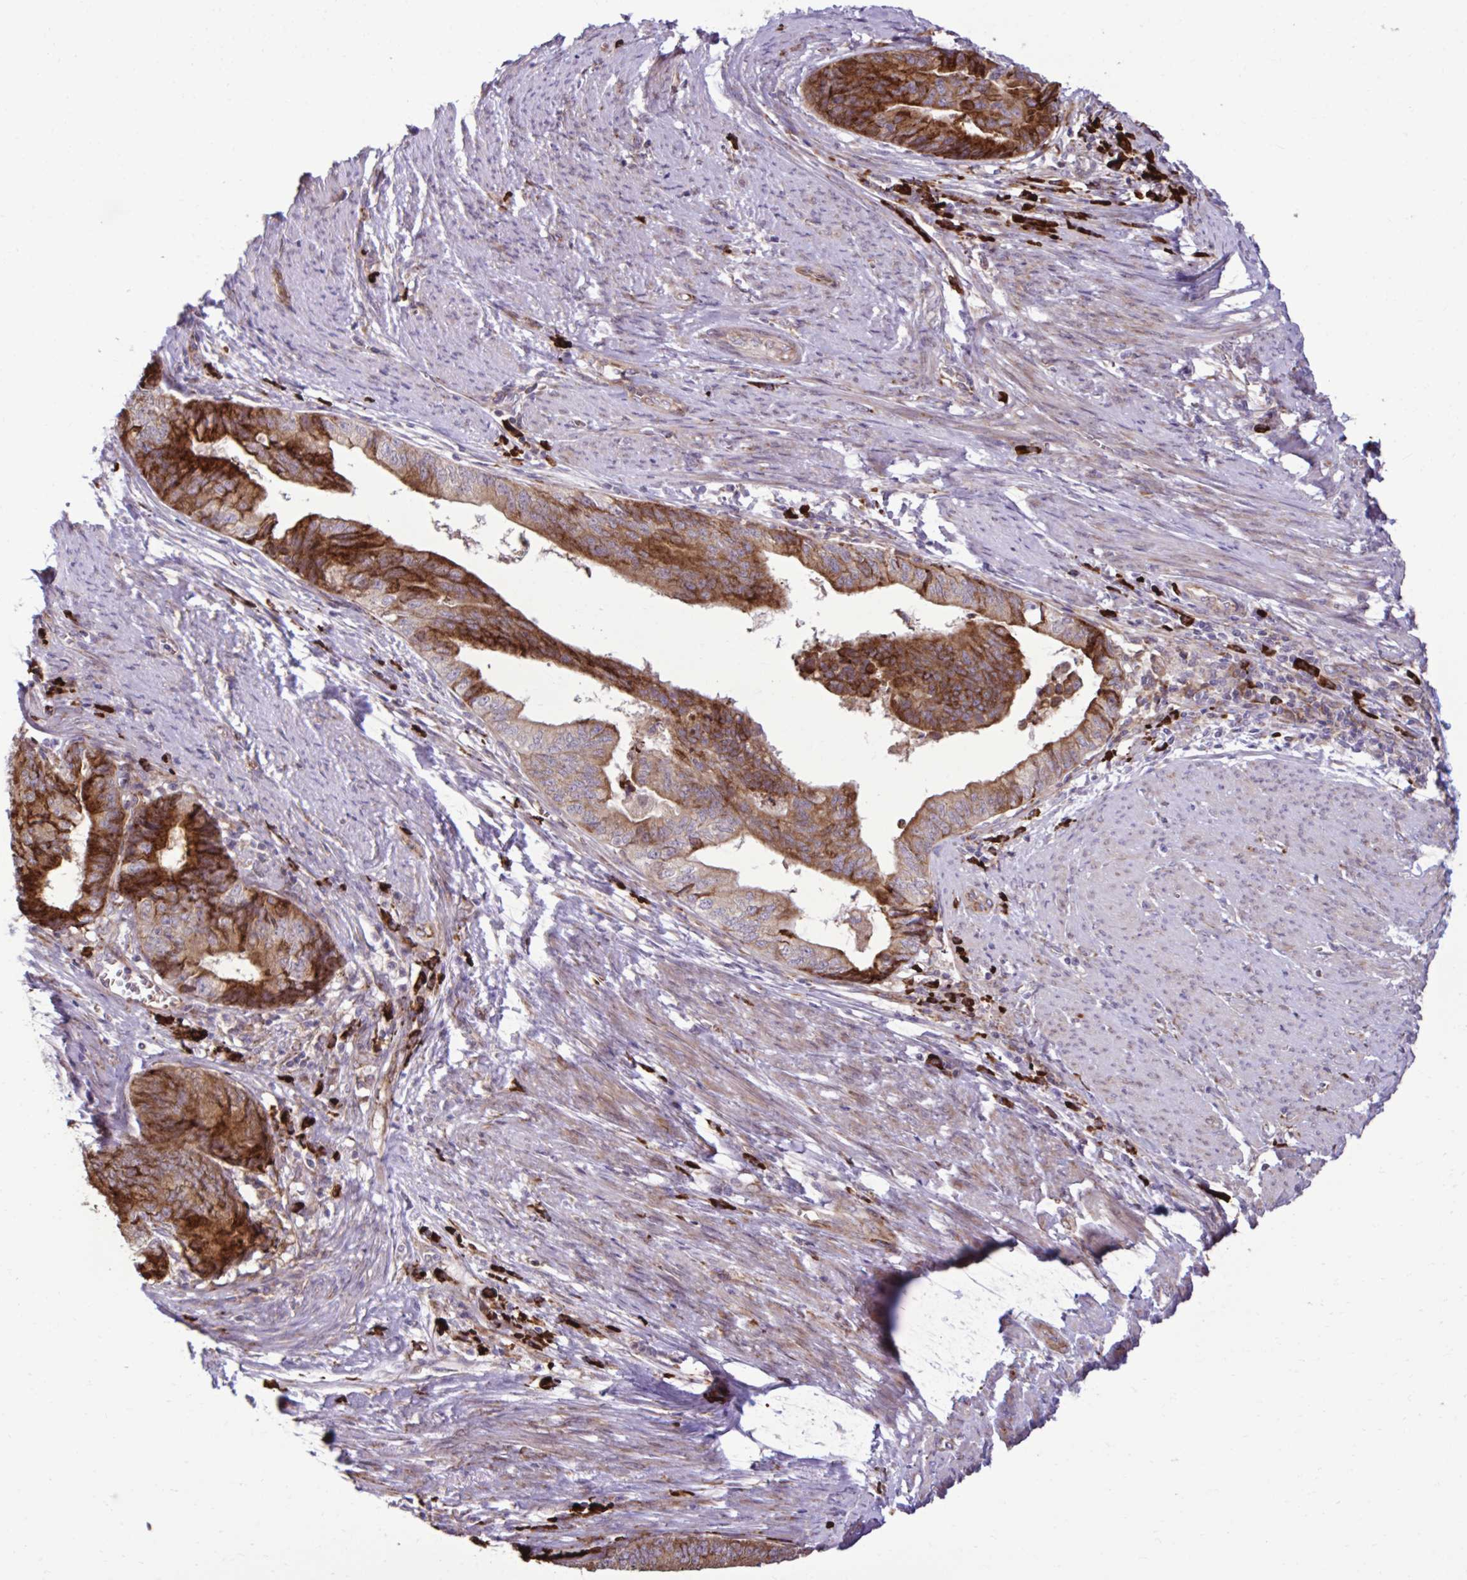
{"staining": {"intensity": "moderate", "quantity": ">75%", "location": "cytoplasmic/membranous"}, "tissue": "endometrial cancer", "cell_type": "Tumor cells", "image_type": "cancer", "snomed": [{"axis": "morphology", "description": "Adenocarcinoma, NOS"}, {"axis": "topography", "description": "Endometrium"}], "caption": "IHC (DAB) staining of endometrial adenocarcinoma reveals moderate cytoplasmic/membranous protein expression in about >75% of tumor cells.", "gene": "LIMS1", "patient": {"sex": "female", "age": 65}}